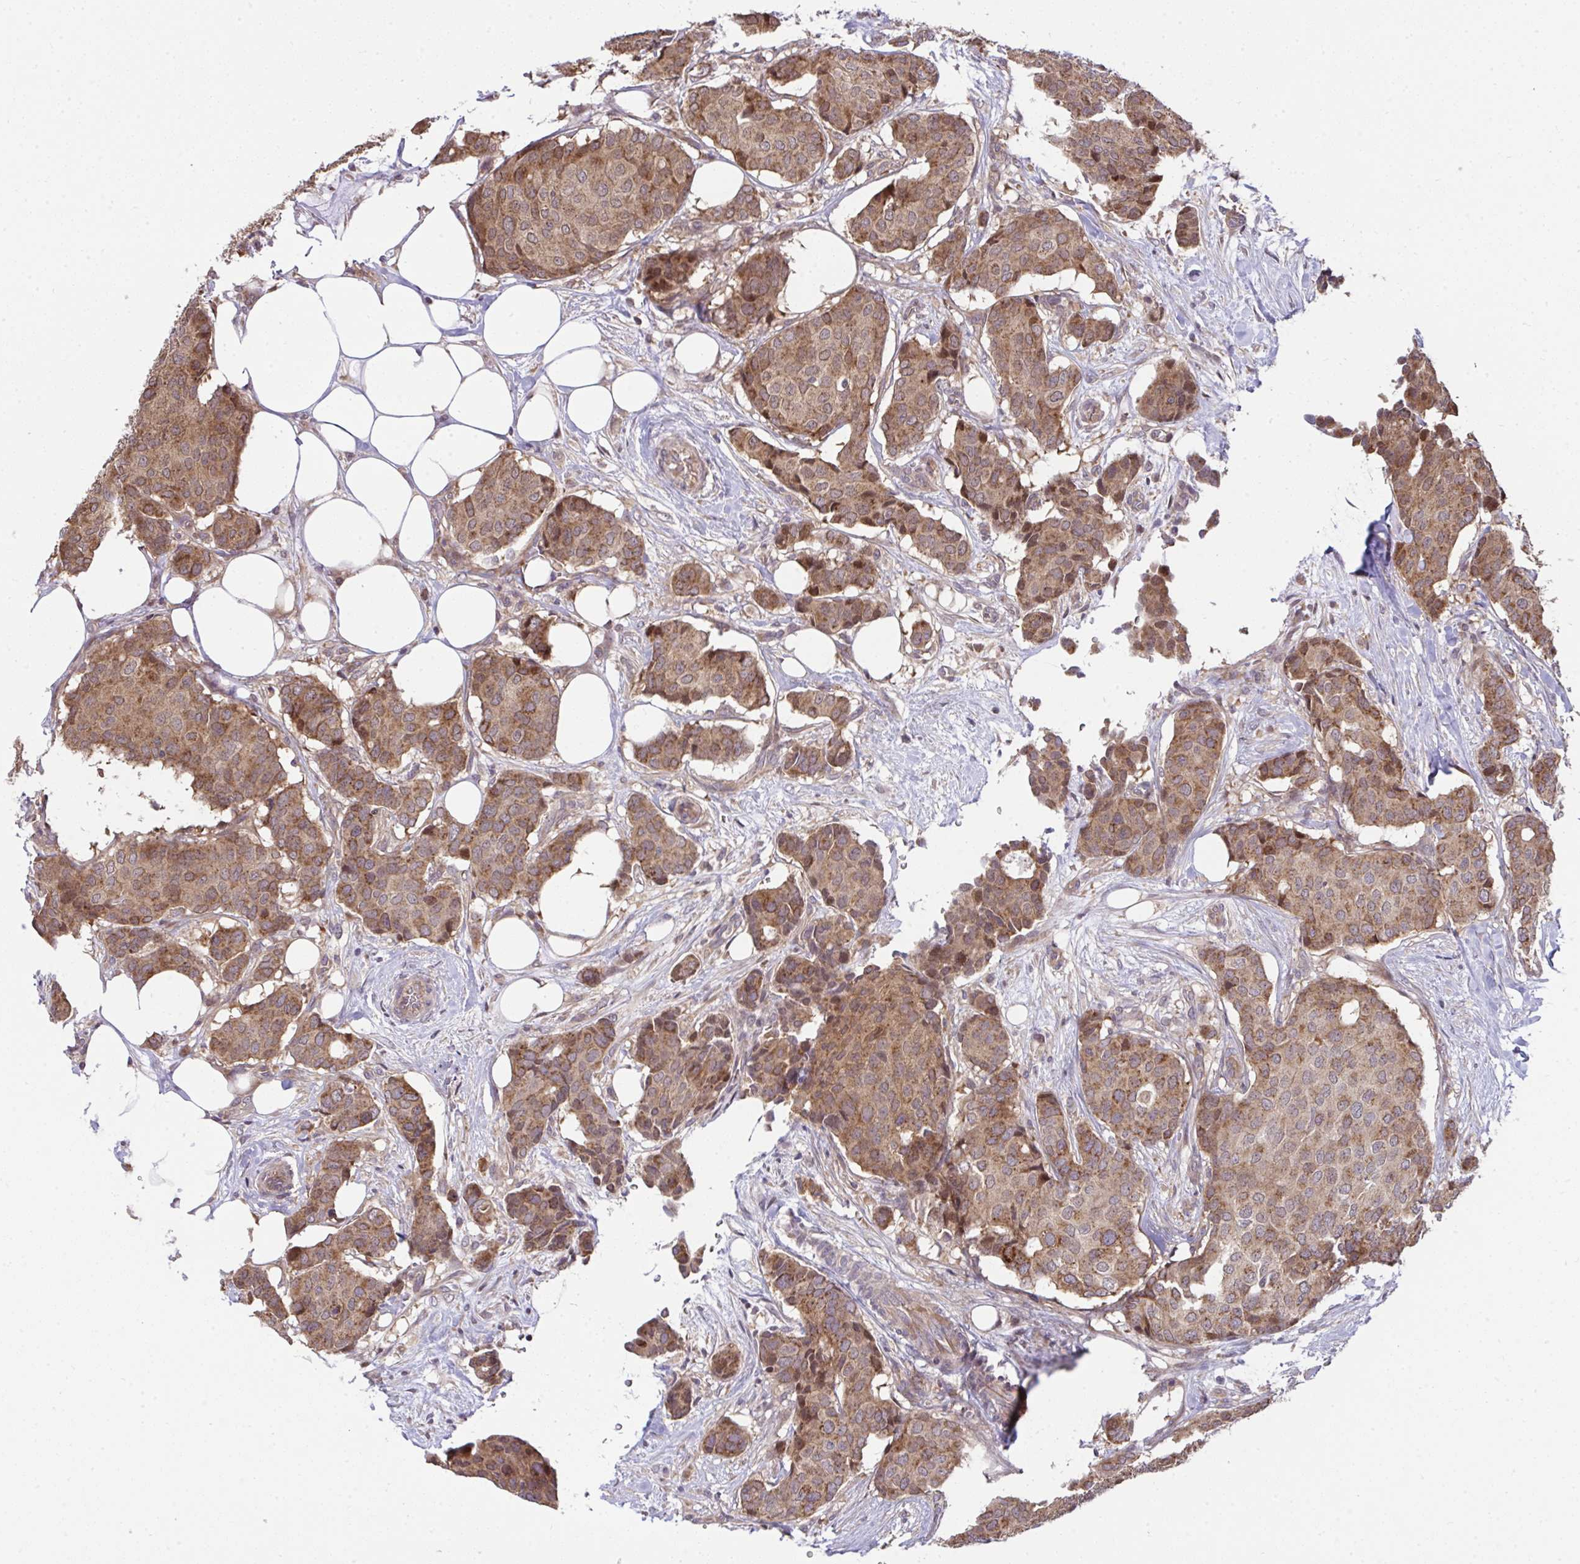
{"staining": {"intensity": "moderate", "quantity": ">75%", "location": "cytoplasmic/membranous"}, "tissue": "breast cancer", "cell_type": "Tumor cells", "image_type": "cancer", "snomed": [{"axis": "morphology", "description": "Duct carcinoma"}, {"axis": "topography", "description": "Breast"}], "caption": "Infiltrating ductal carcinoma (breast) was stained to show a protein in brown. There is medium levels of moderate cytoplasmic/membranous positivity in approximately >75% of tumor cells.", "gene": "RDH14", "patient": {"sex": "female", "age": 75}}